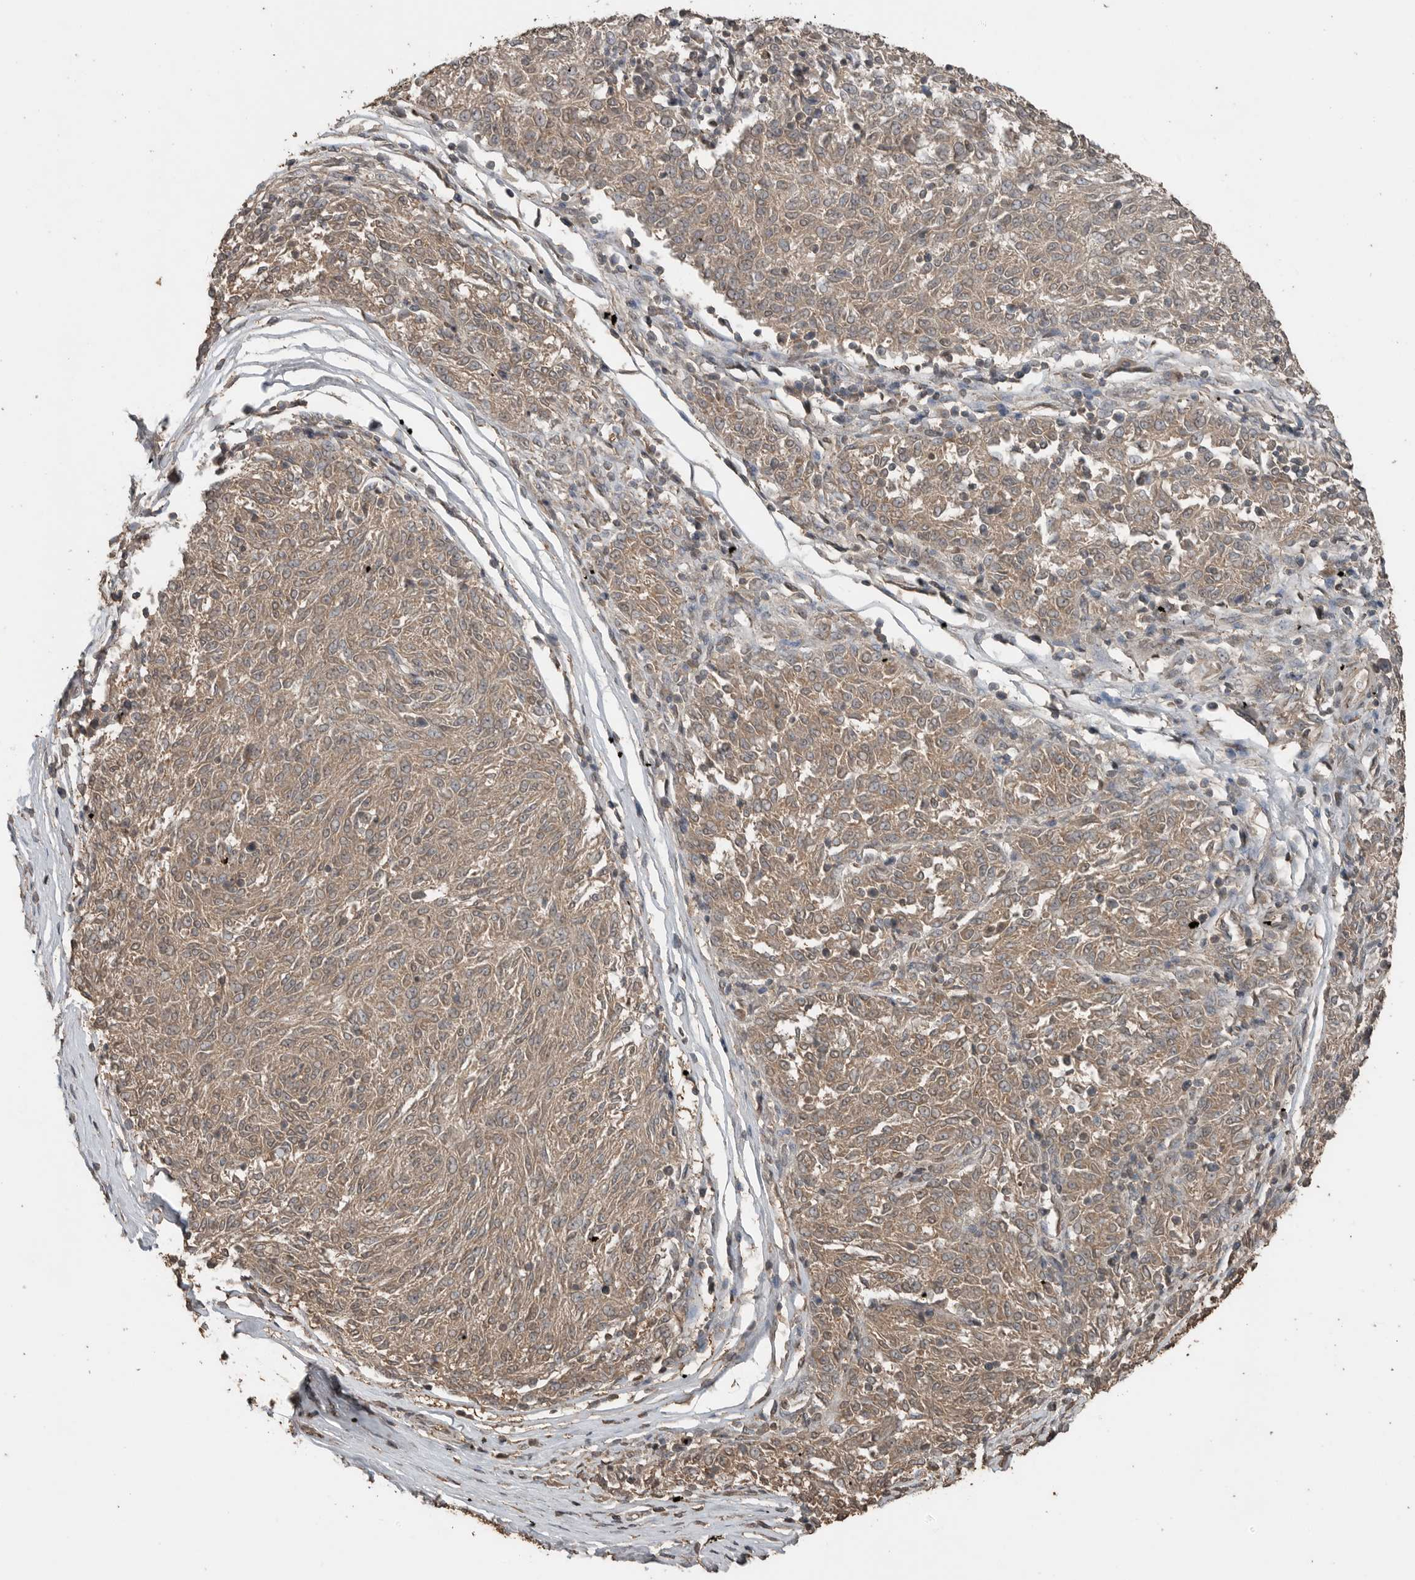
{"staining": {"intensity": "weak", "quantity": ">75%", "location": "cytoplasmic/membranous"}, "tissue": "melanoma", "cell_type": "Tumor cells", "image_type": "cancer", "snomed": [{"axis": "morphology", "description": "Malignant melanoma, NOS"}, {"axis": "topography", "description": "Skin"}], "caption": "Melanoma stained for a protein (brown) shows weak cytoplasmic/membranous positive staining in about >75% of tumor cells.", "gene": "BLZF1", "patient": {"sex": "female", "age": 72}}